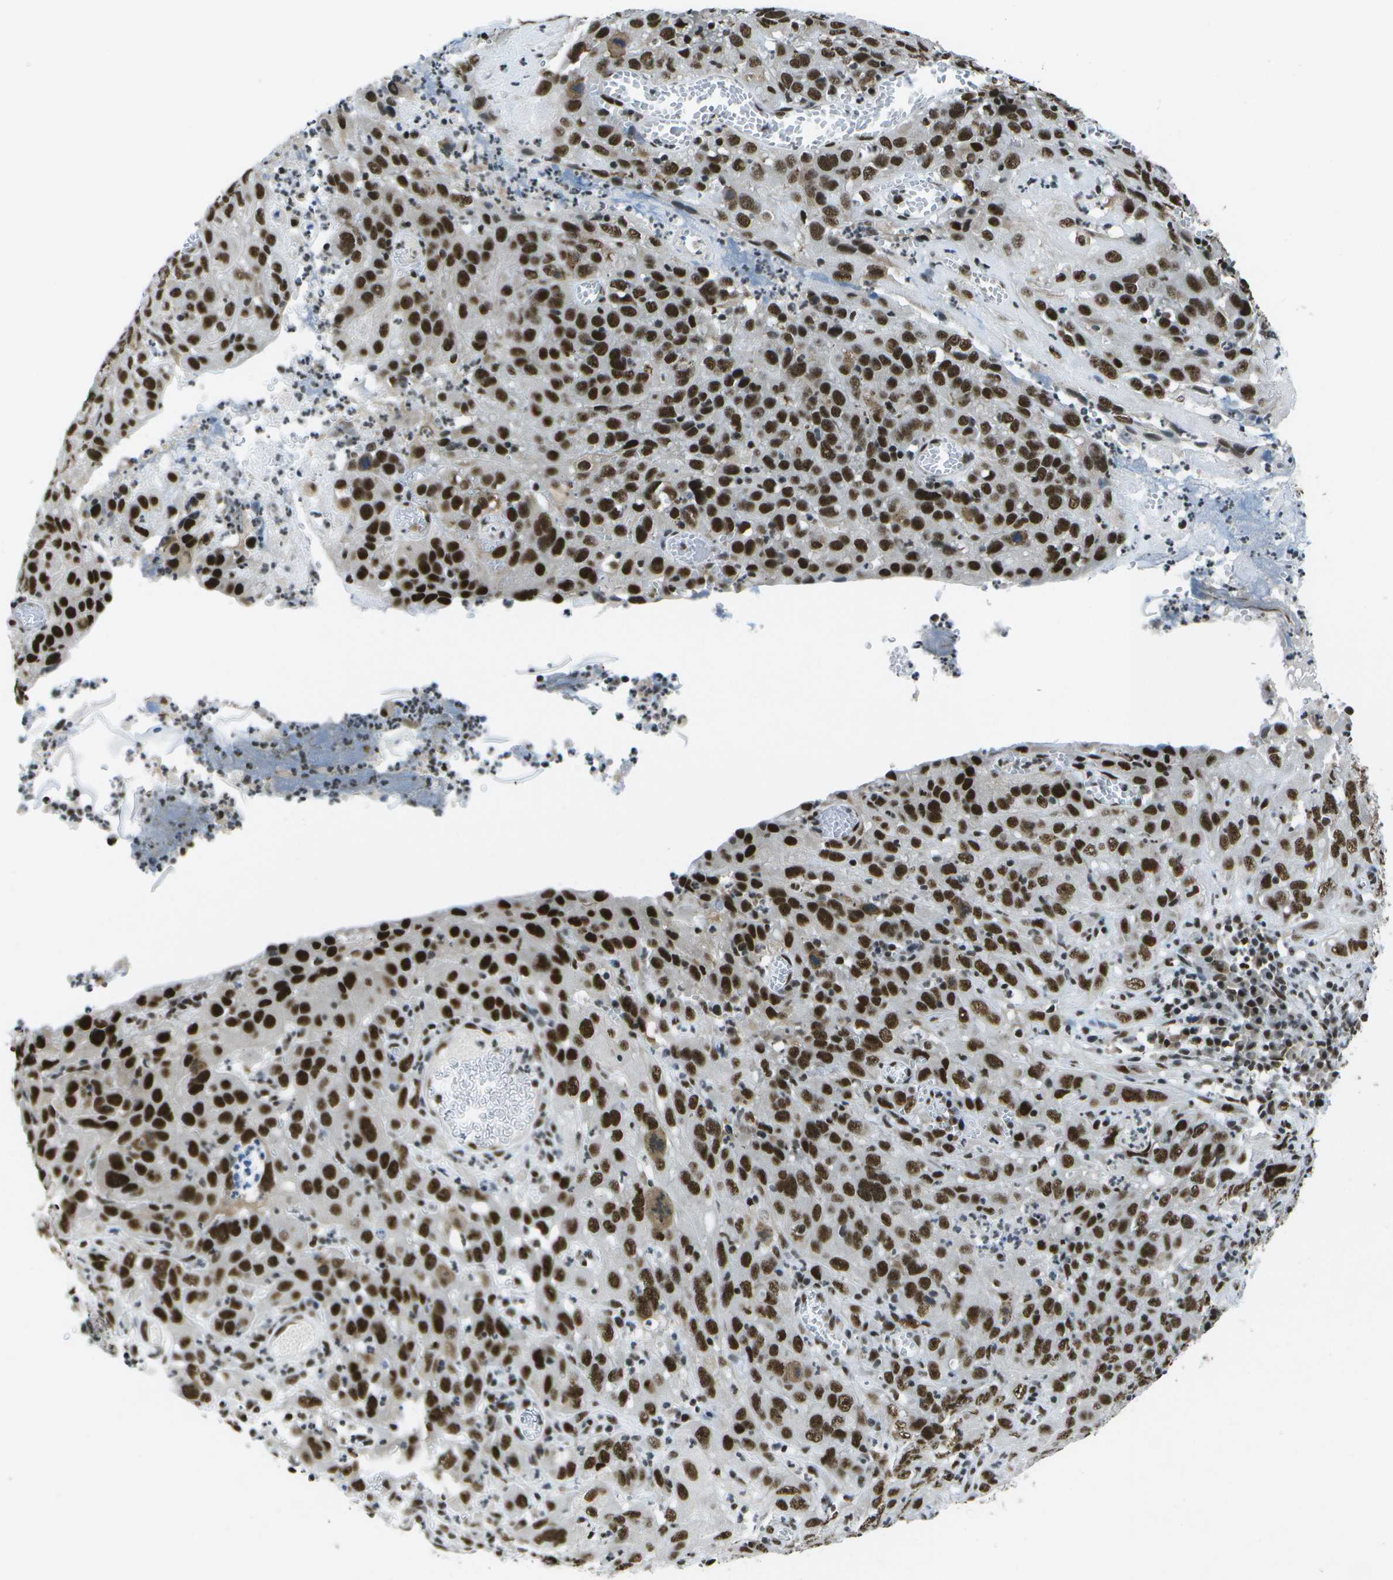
{"staining": {"intensity": "strong", "quantity": ">75%", "location": "nuclear"}, "tissue": "cervical cancer", "cell_type": "Tumor cells", "image_type": "cancer", "snomed": [{"axis": "morphology", "description": "Squamous cell carcinoma, NOS"}, {"axis": "topography", "description": "Cervix"}], "caption": "An image of cervical cancer stained for a protein reveals strong nuclear brown staining in tumor cells. The staining was performed using DAB (3,3'-diaminobenzidine) to visualize the protein expression in brown, while the nuclei were stained in blue with hematoxylin (Magnification: 20x).", "gene": "NSRP1", "patient": {"sex": "female", "age": 32}}